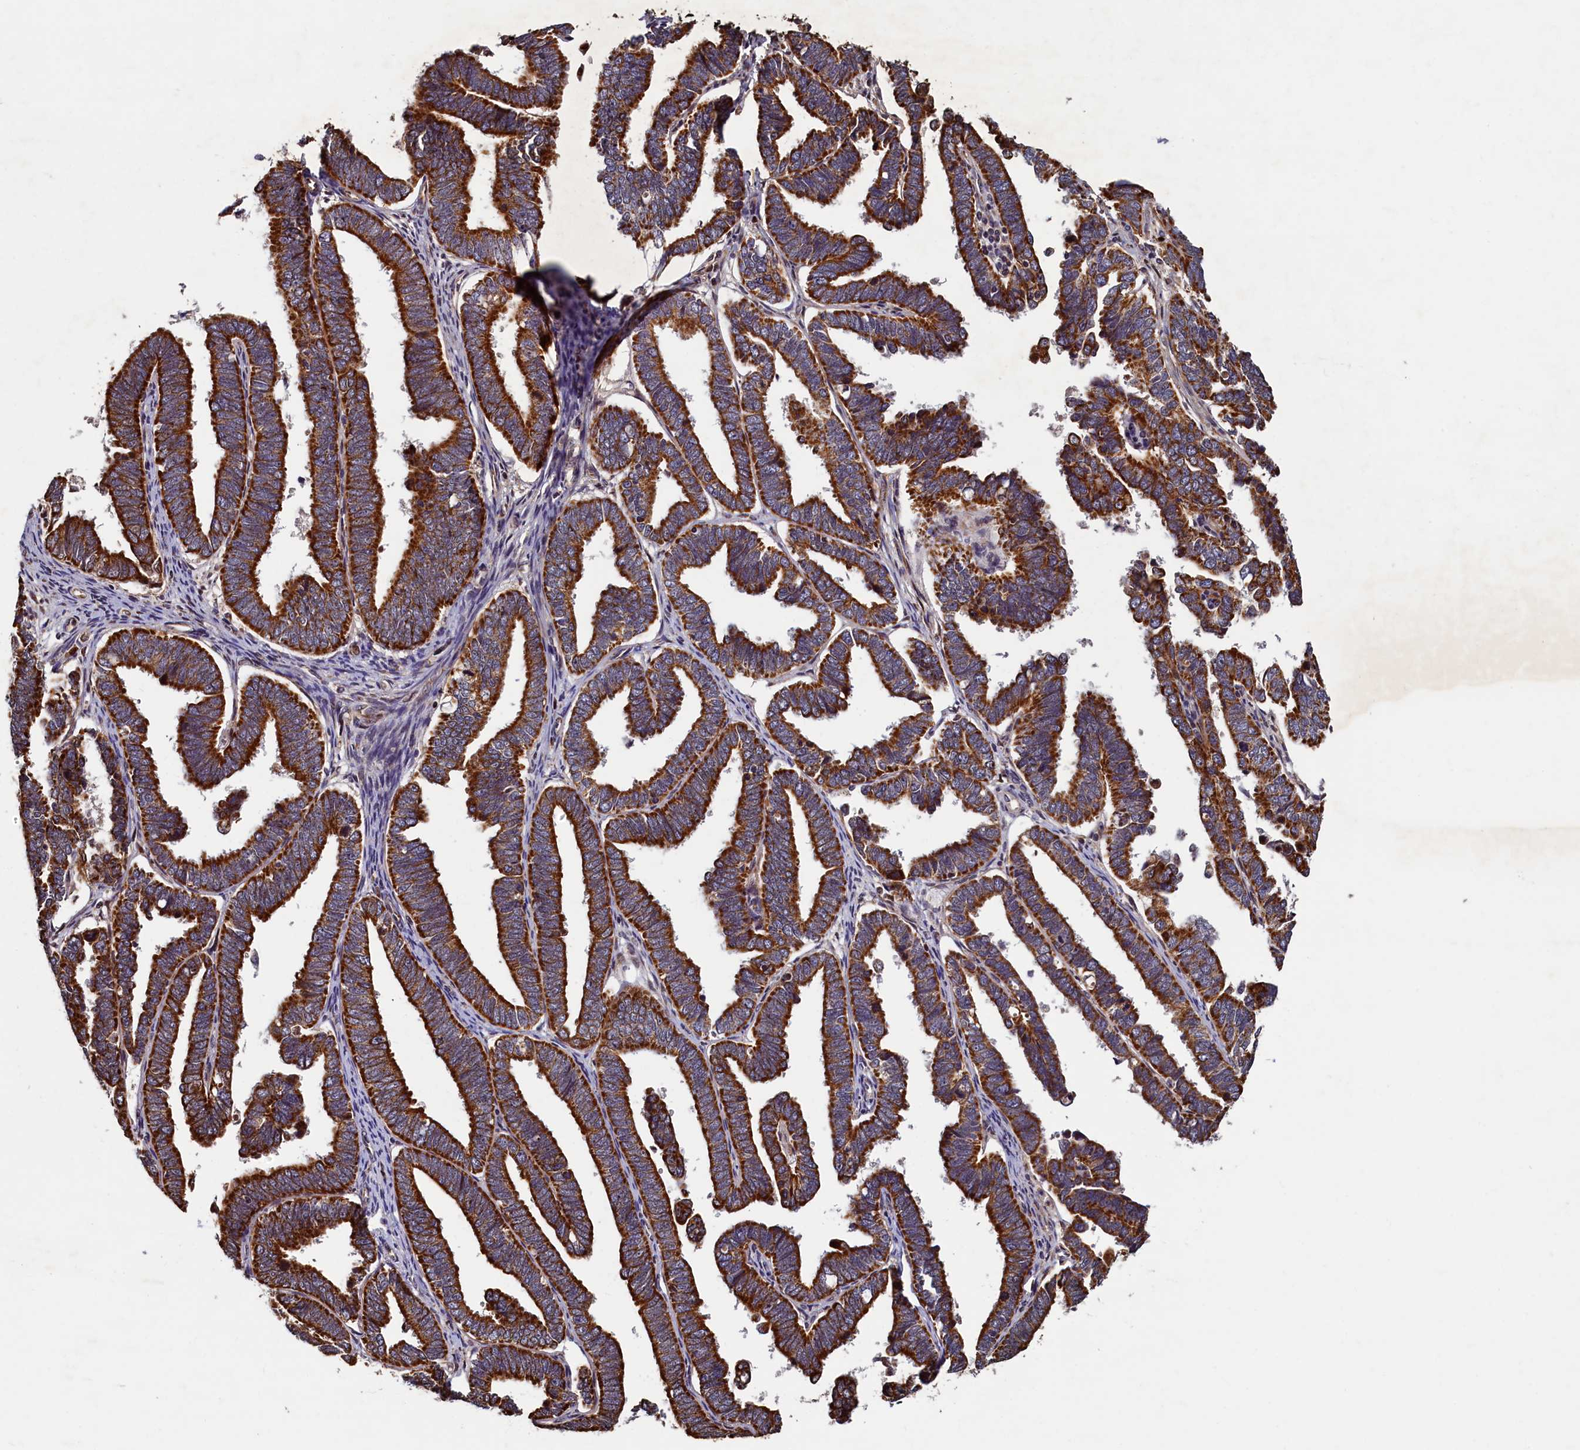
{"staining": {"intensity": "strong", "quantity": ">75%", "location": "cytoplasmic/membranous"}, "tissue": "endometrial cancer", "cell_type": "Tumor cells", "image_type": "cancer", "snomed": [{"axis": "morphology", "description": "Adenocarcinoma, NOS"}, {"axis": "topography", "description": "Endometrium"}], "caption": "There is high levels of strong cytoplasmic/membranous staining in tumor cells of adenocarcinoma (endometrial), as demonstrated by immunohistochemical staining (brown color).", "gene": "NCKAP5L", "patient": {"sex": "female", "age": 75}}